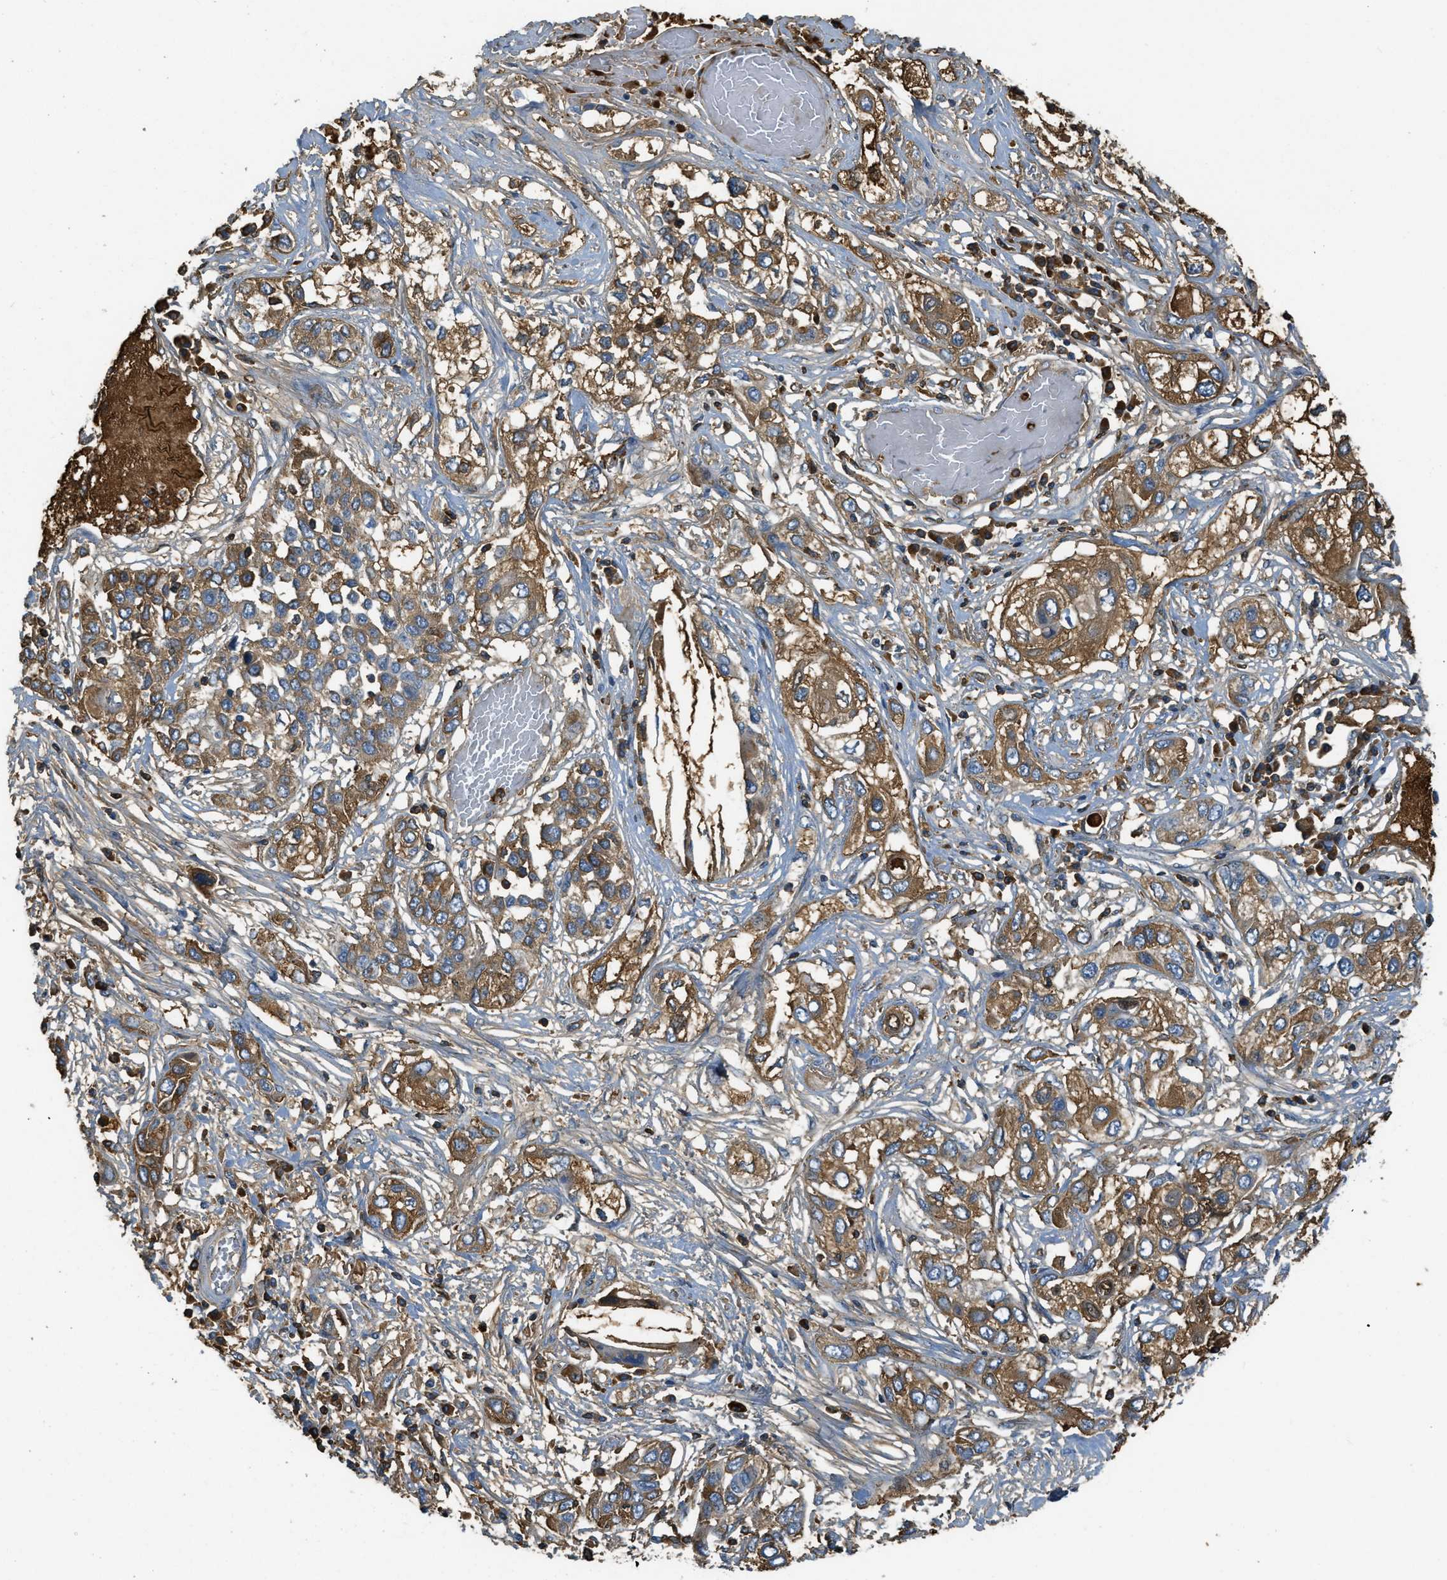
{"staining": {"intensity": "moderate", "quantity": ">75%", "location": "cytoplasmic/membranous"}, "tissue": "lung cancer", "cell_type": "Tumor cells", "image_type": "cancer", "snomed": [{"axis": "morphology", "description": "Squamous cell carcinoma, NOS"}, {"axis": "topography", "description": "Lung"}], "caption": "An image showing moderate cytoplasmic/membranous staining in approximately >75% of tumor cells in lung squamous cell carcinoma, as visualized by brown immunohistochemical staining.", "gene": "PRTN3", "patient": {"sex": "male", "age": 71}}